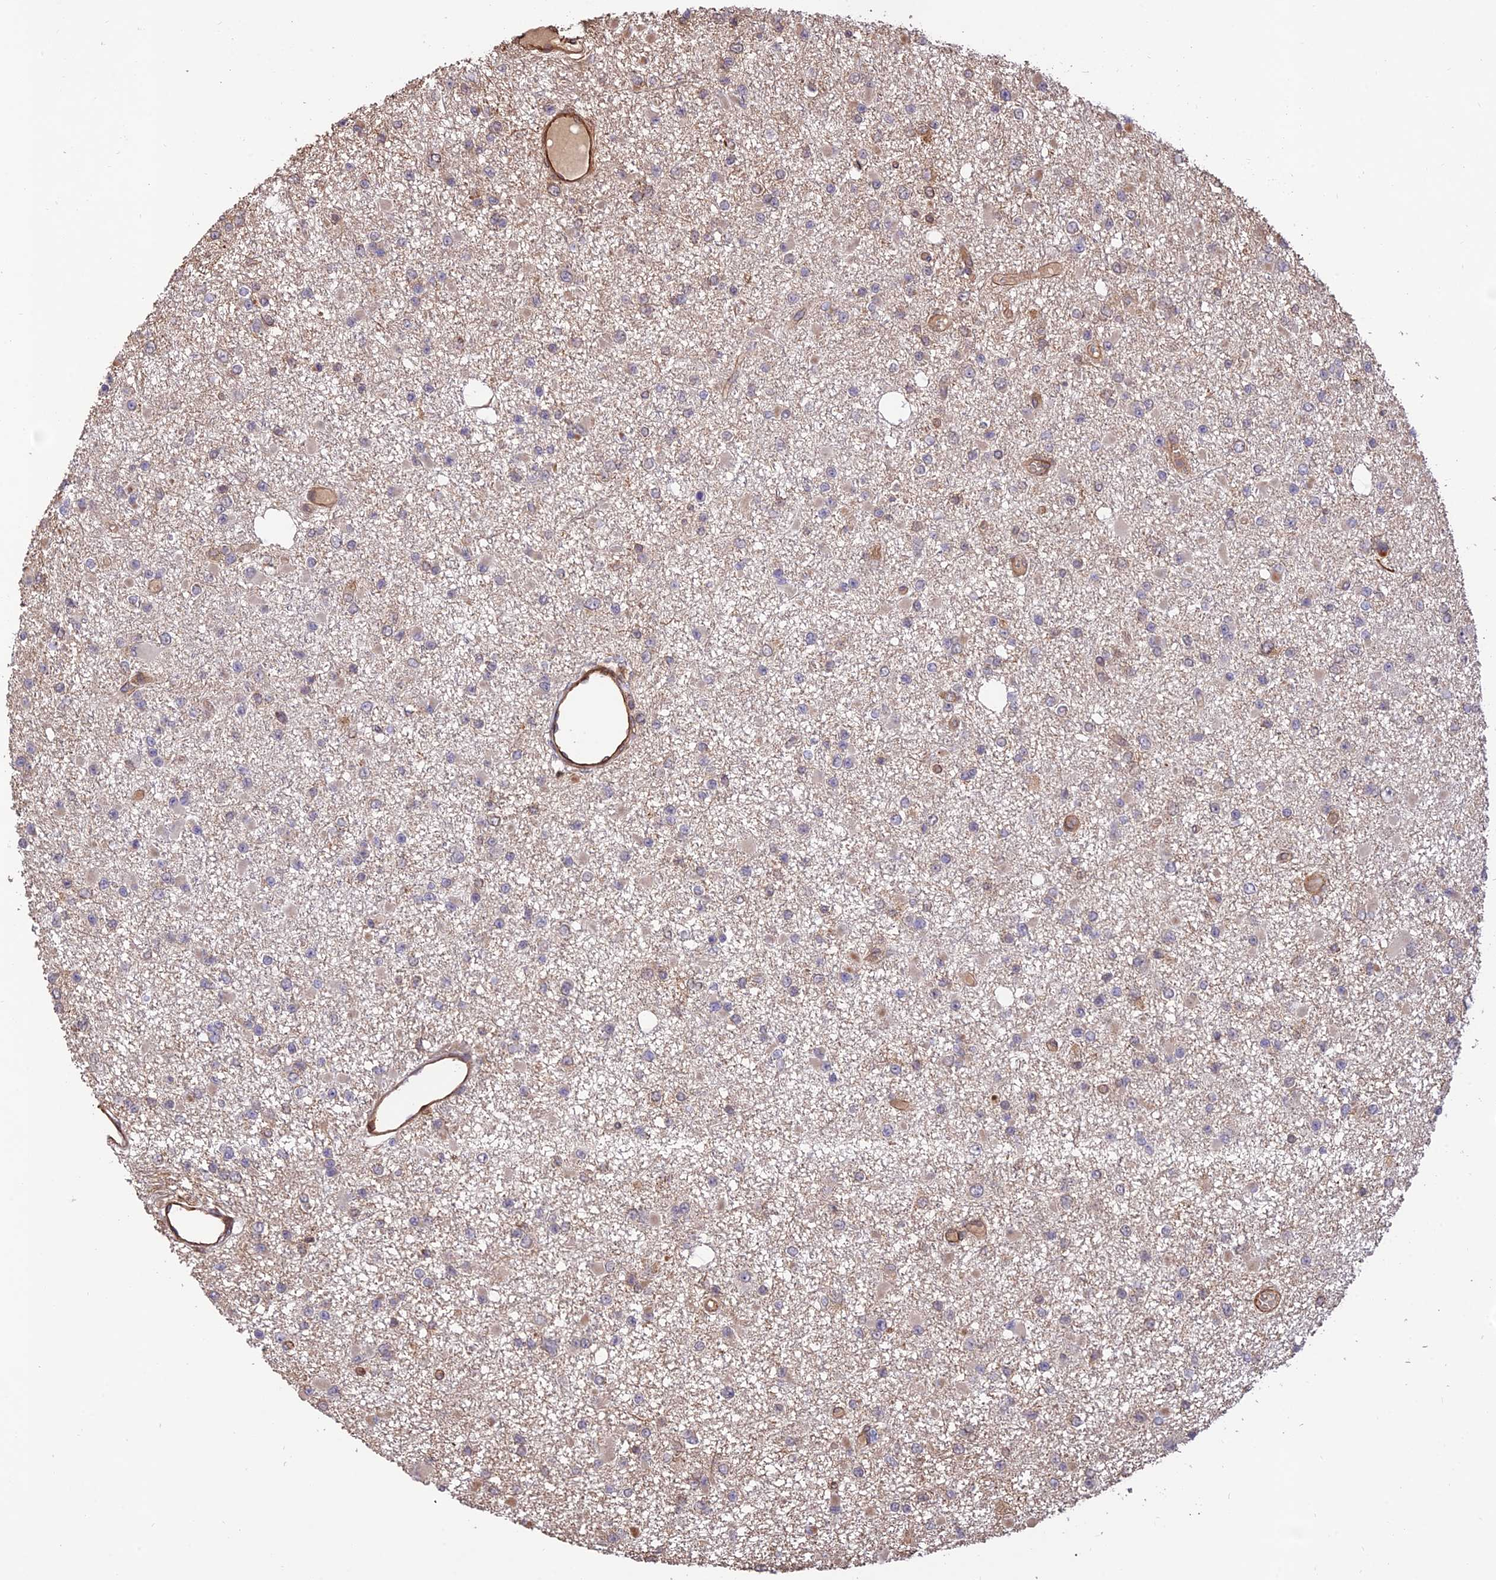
{"staining": {"intensity": "weak", "quantity": "<25%", "location": "cytoplasmic/membranous"}, "tissue": "glioma", "cell_type": "Tumor cells", "image_type": "cancer", "snomed": [{"axis": "morphology", "description": "Glioma, malignant, Low grade"}, {"axis": "topography", "description": "Brain"}], "caption": "High power microscopy image of an IHC histopathology image of malignant low-grade glioma, revealing no significant expression in tumor cells.", "gene": "CREBL2", "patient": {"sex": "female", "age": 22}}